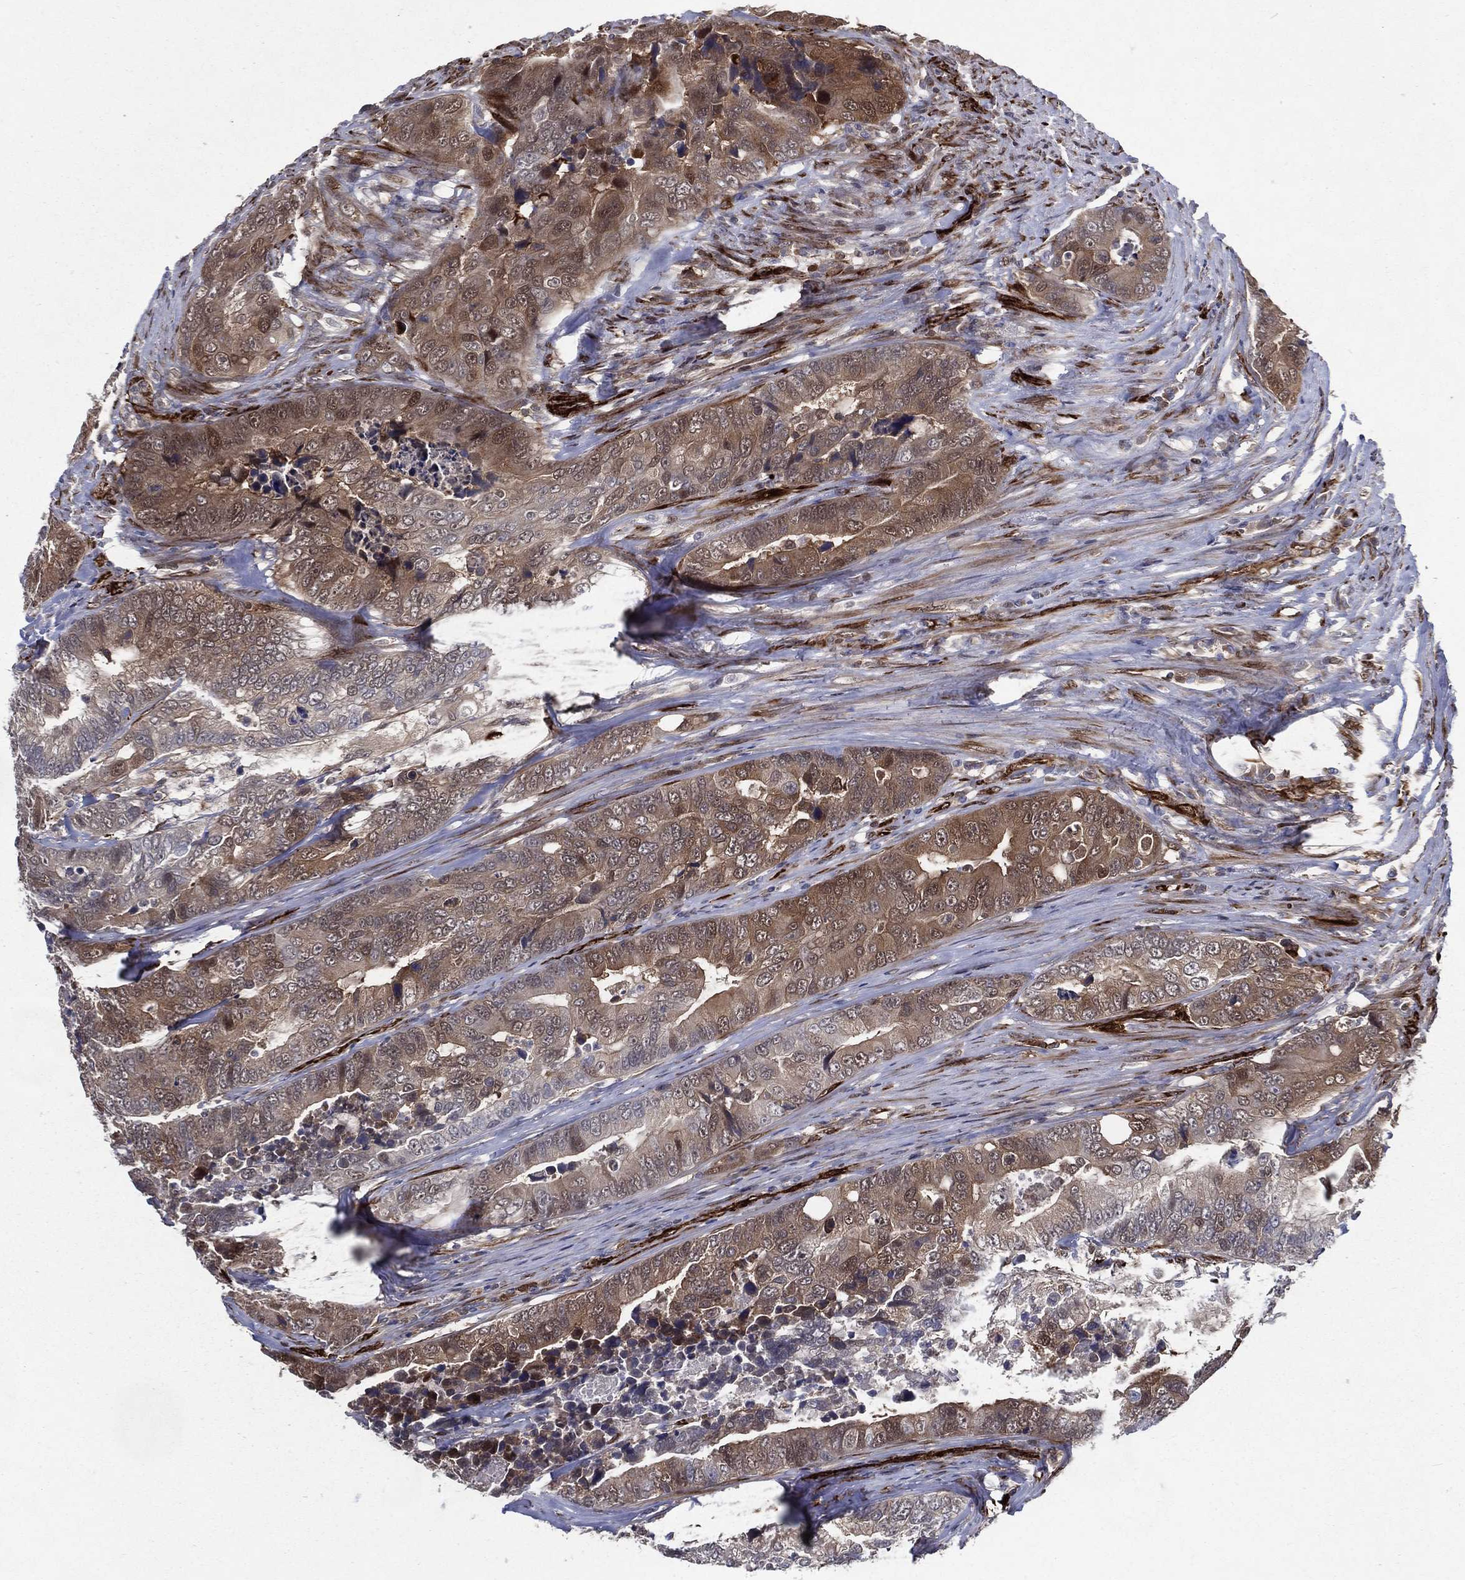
{"staining": {"intensity": "moderate", "quantity": "25%-75%", "location": "cytoplasmic/membranous"}, "tissue": "colorectal cancer", "cell_type": "Tumor cells", "image_type": "cancer", "snomed": [{"axis": "morphology", "description": "Adenocarcinoma, NOS"}, {"axis": "topography", "description": "Colon"}], "caption": "Human colorectal adenocarcinoma stained with a brown dye reveals moderate cytoplasmic/membranous positive positivity in about 25%-75% of tumor cells.", "gene": "ARHGAP11A", "patient": {"sex": "female", "age": 72}}